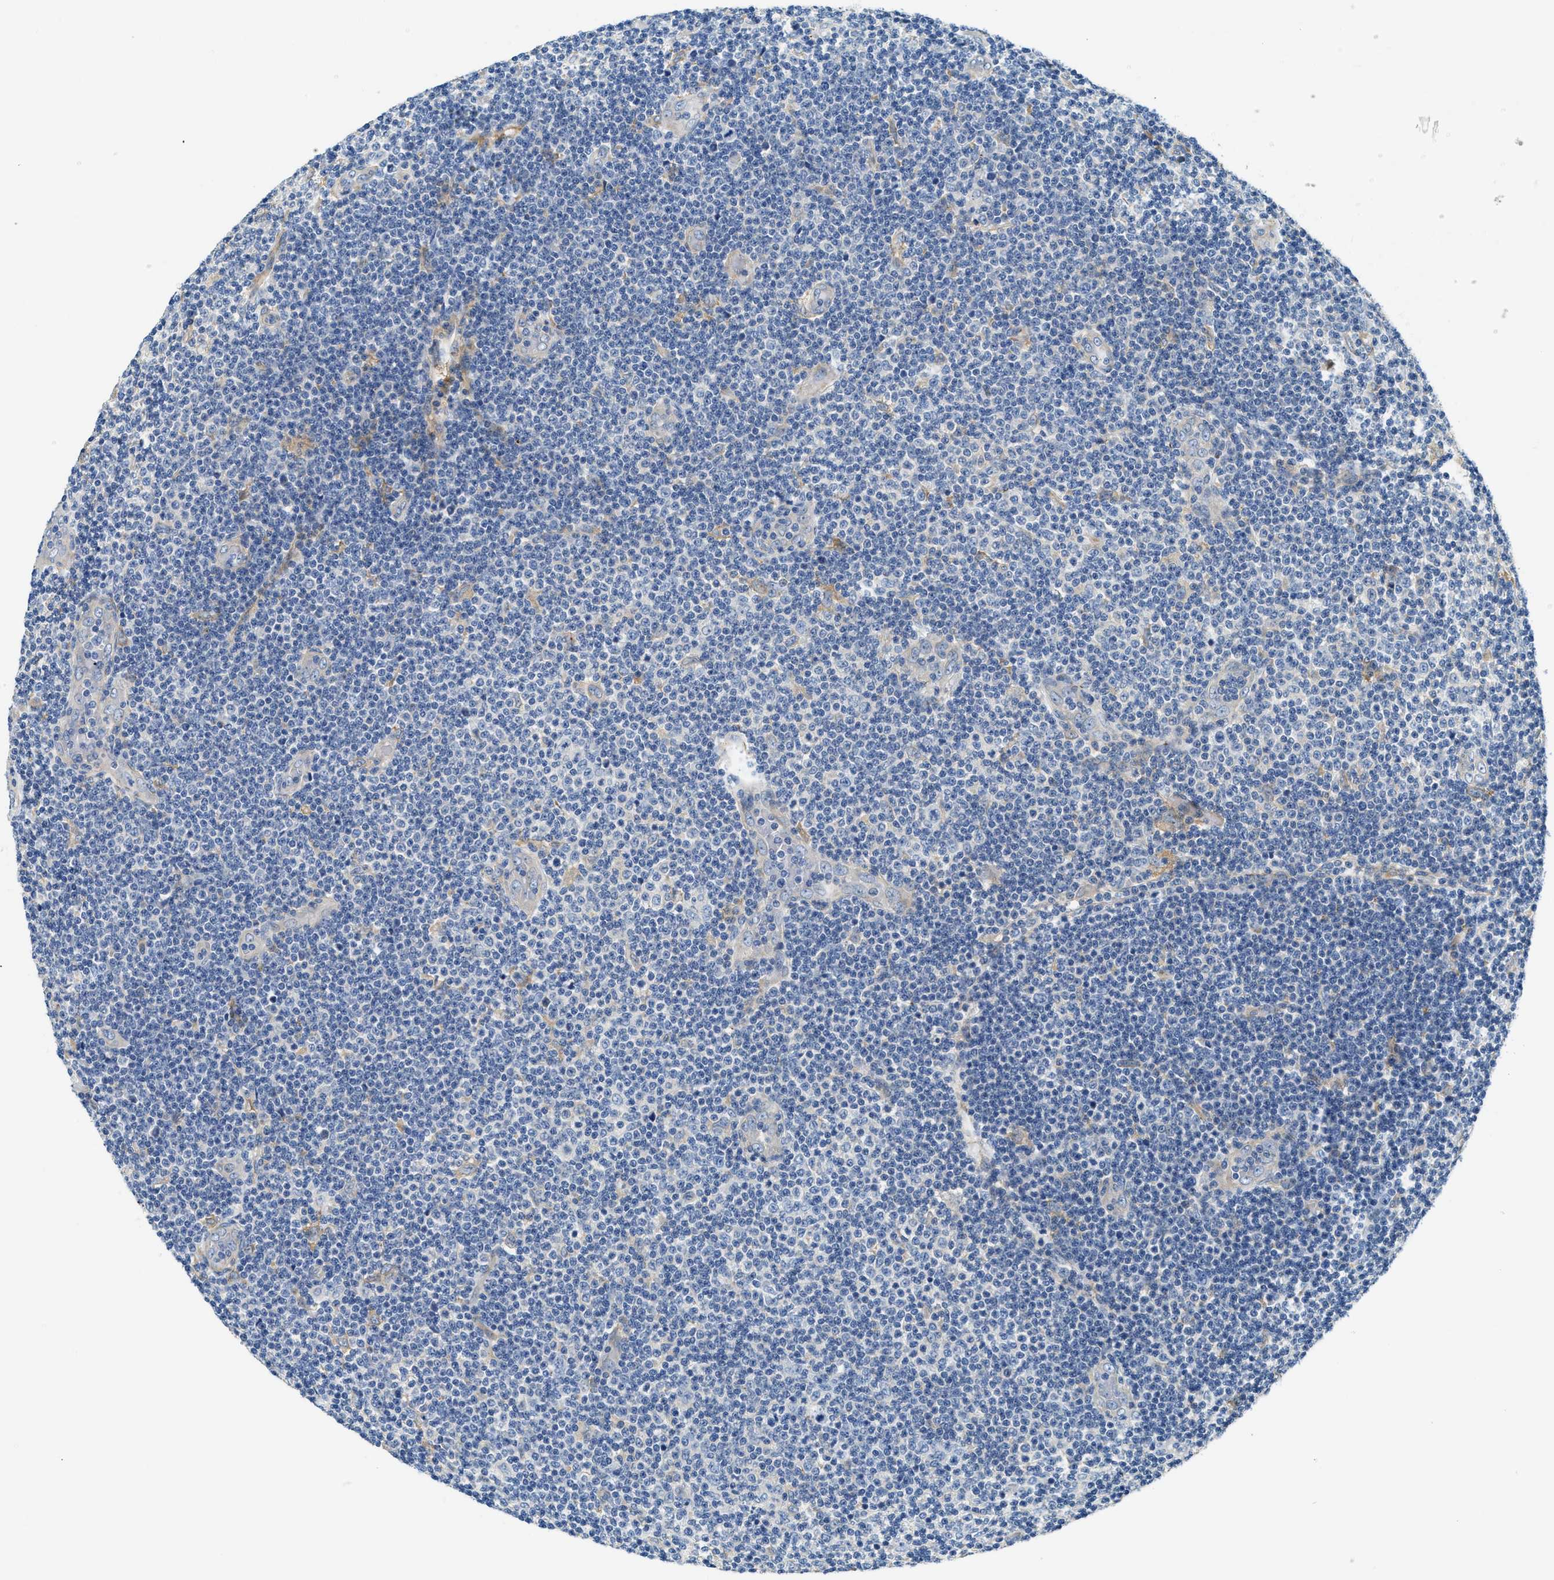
{"staining": {"intensity": "negative", "quantity": "none", "location": "none"}, "tissue": "lymphoma", "cell_type": "Tumor cells", "image_type": "cancer", "snomed": [{"axis": "morphology", "description": "Malignant lymphoma, non-Hodgkin's type, Low grade"}, {"axis": "topography", "description": "Lymph node"}], "caption": "Tumor cells are negative for protein expression in human lymphoma.", "gene": "NSUN7", "patient": {"sex": "male", "age": 83}}